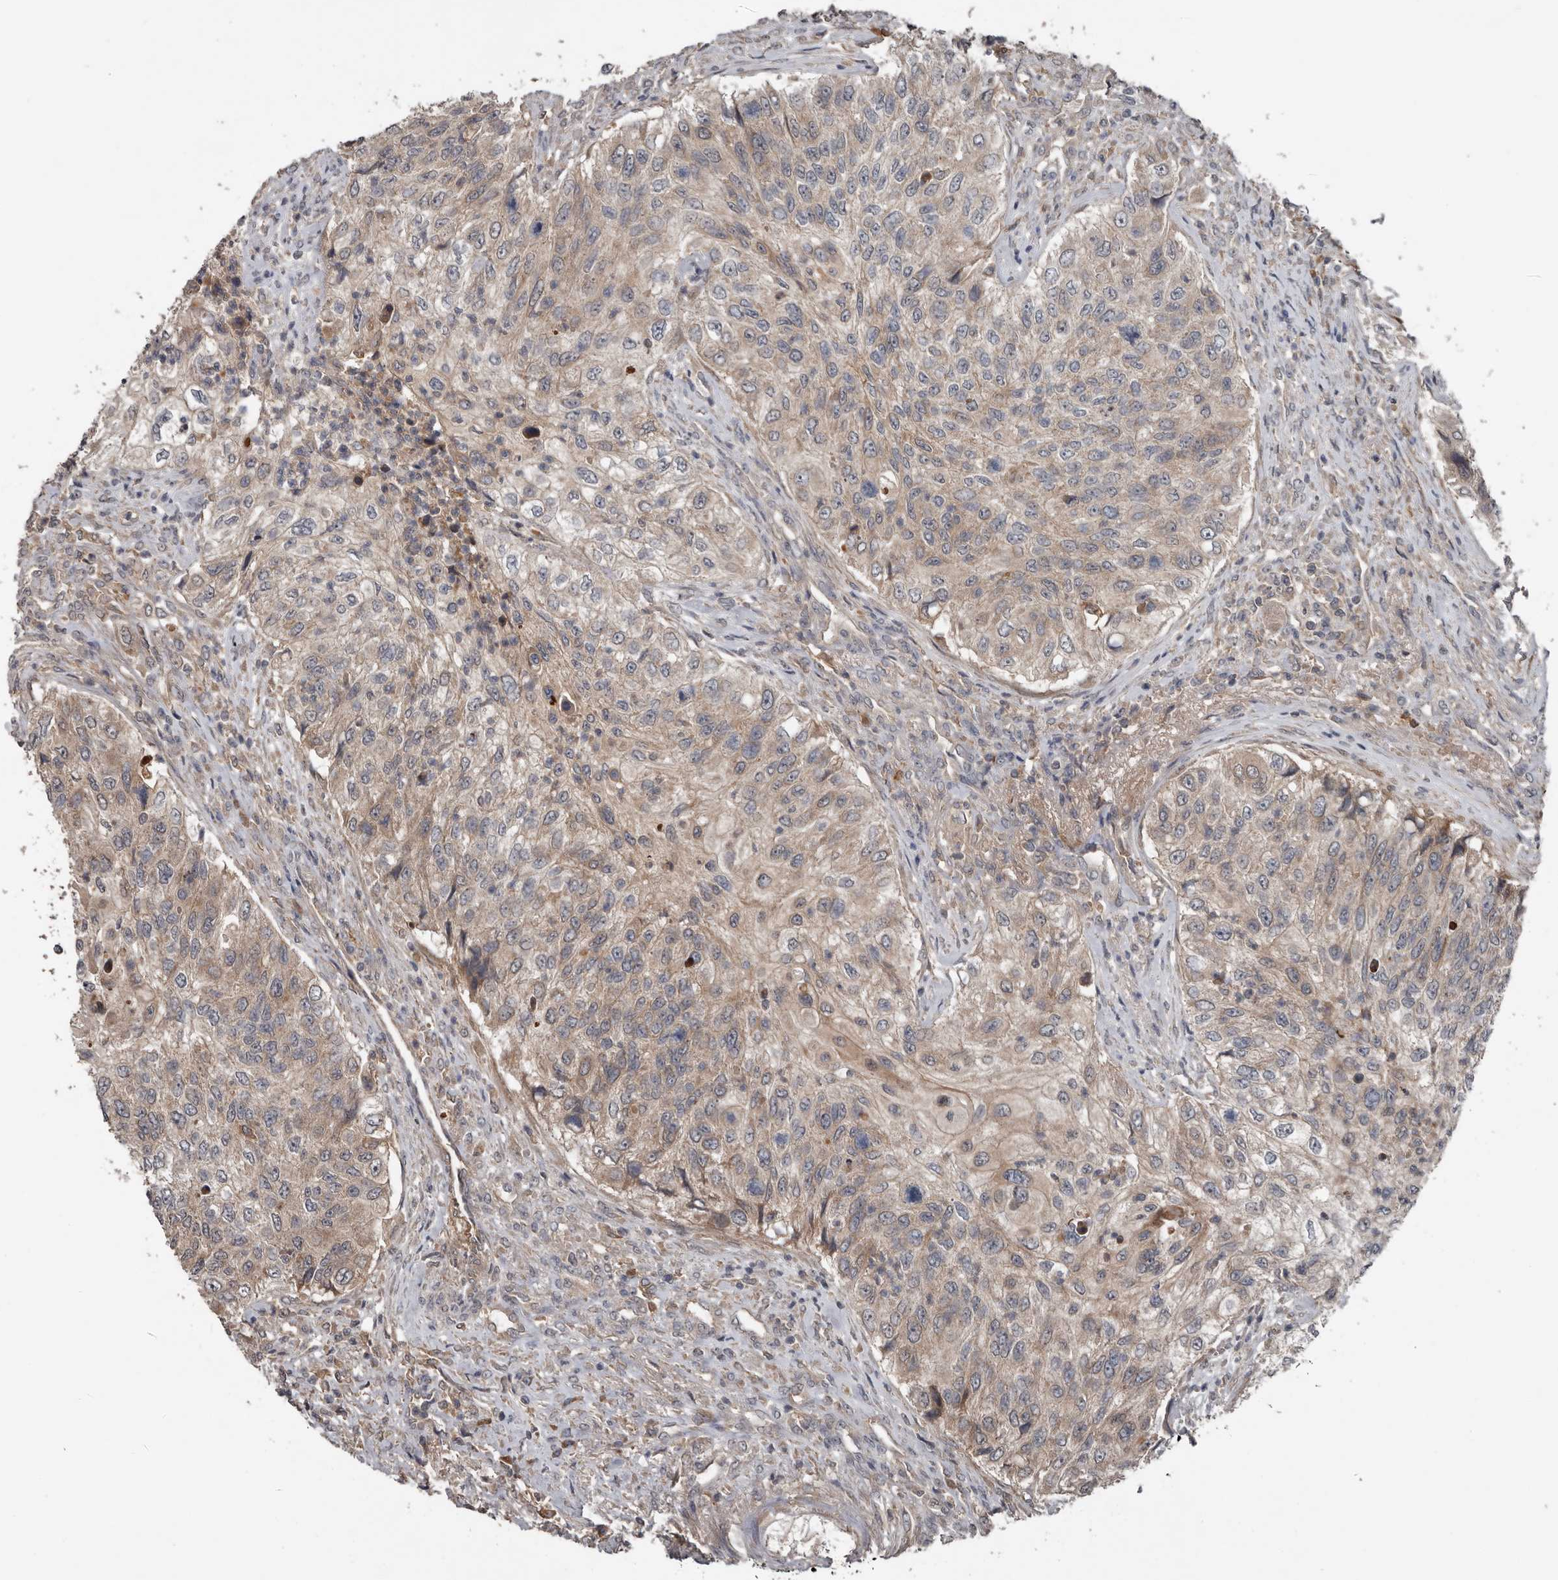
{"staining": {"intensity": "weak", "quantity": ">75%", "location": "cytoplasmic/membranous"}, "tissue": "urothelial cancer", "cell_type": "Tumor cells", "image_type": "cancer", "snomed": [{"axis": "morphology", "description": "Urothelial carcinoma, High grade"}, {"axis": "topography", "description": "Urinary bladder"}], "caption": "Immunohistochemical staining of human urothelial carcinoma (high-grade) reveals low levels of weak cytoplasmic/membranous expression in approximately >75% of tumor cells. (brown staining indicates protein expression, while blue staining denotes nuclei).", "gene": "DNAJB4", "patient": {"sex": "female", "age": 60}}